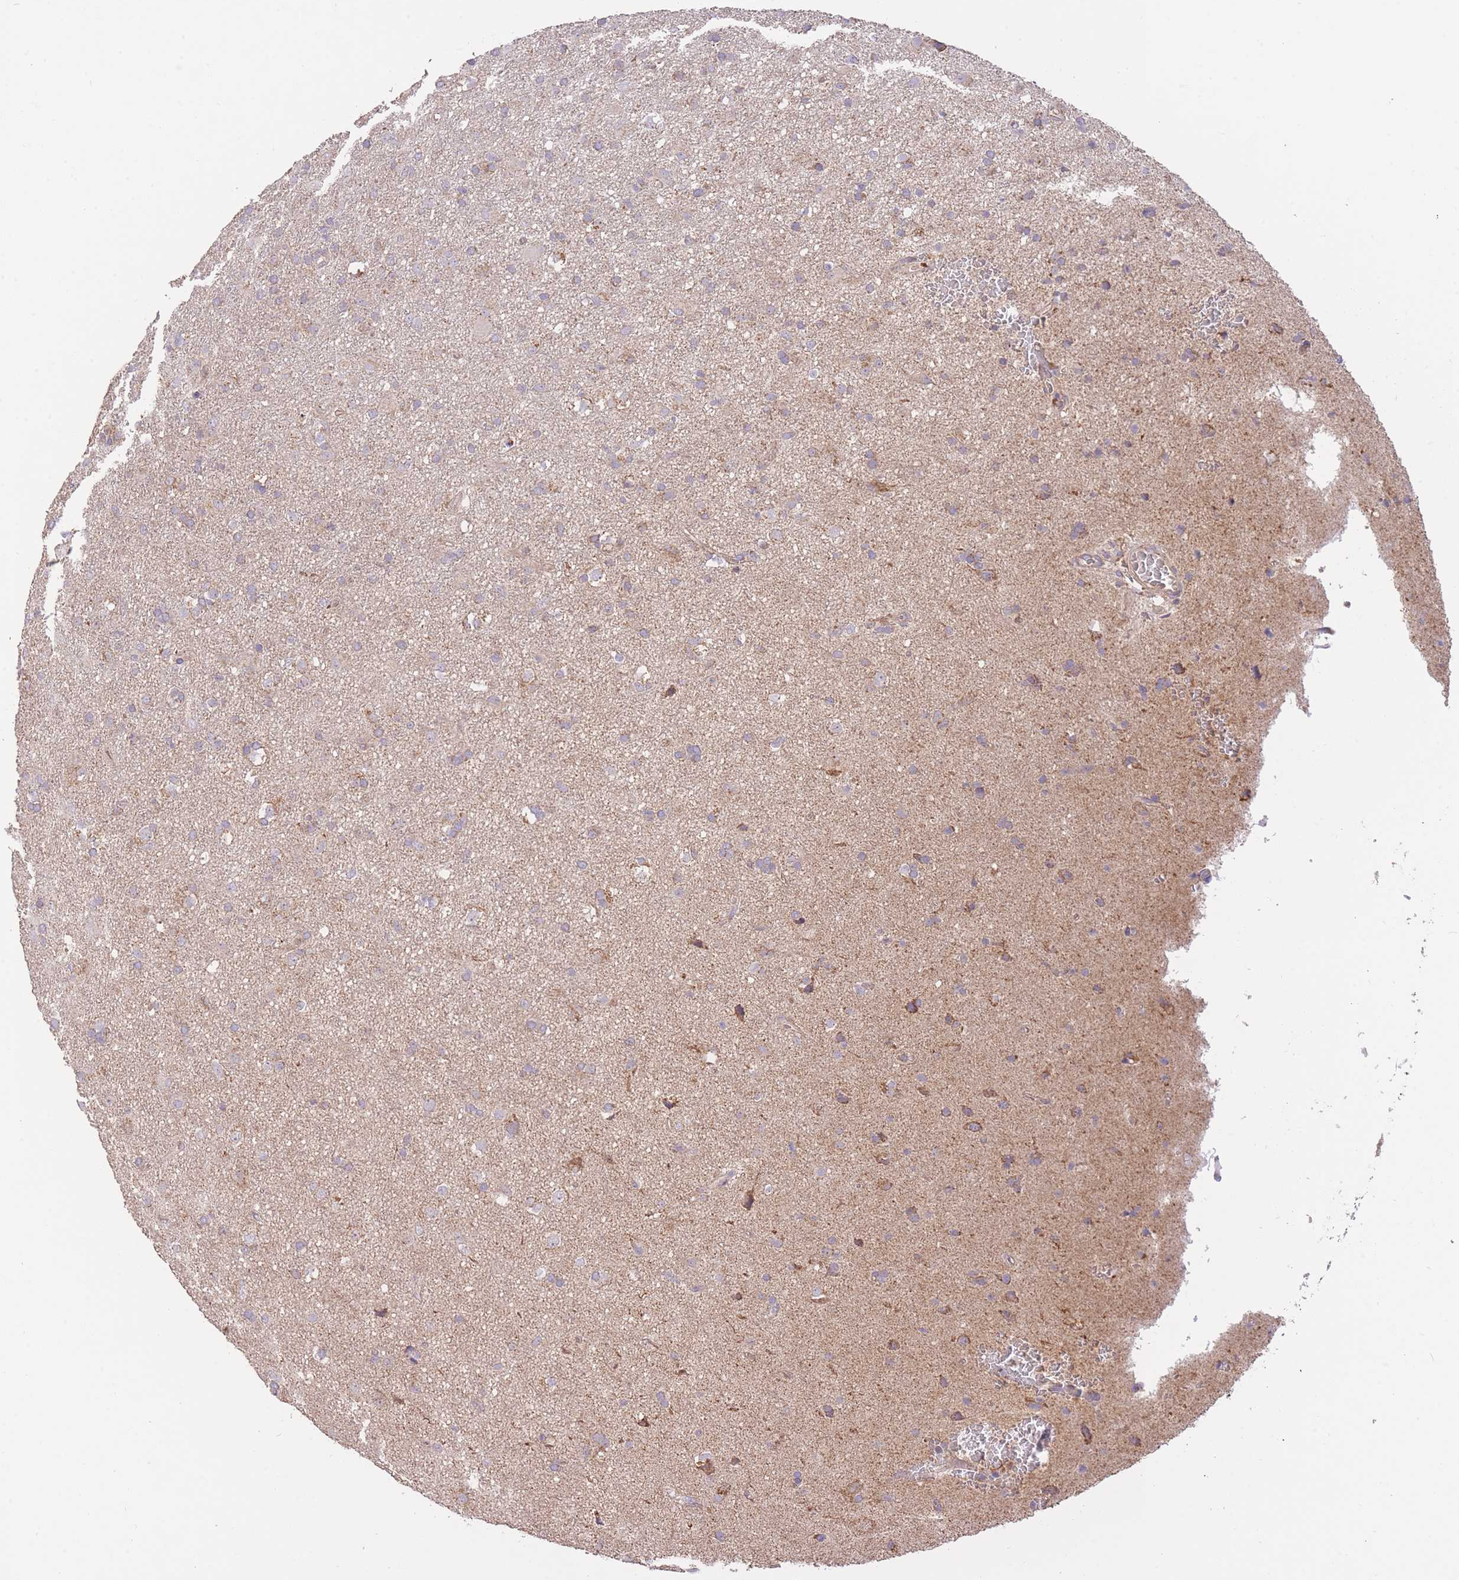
{"staining": {"intensity": "negative", "quantity": "none", "location": "none"}, "tissue": "glioma", "cell_type": "Tumor cells", "image_type": "cancer", "snomed": [{"axis": "morphology", "description": "Glioma, malignant, Low grade"}, {"axis": "topography", "description": "Brain"}], "caption": "Image shows no significant protein staining in tumor cells of low-grade glioma (malignant).", "gene": "PREP", "patient": {"sex": "male", "age": 65}}